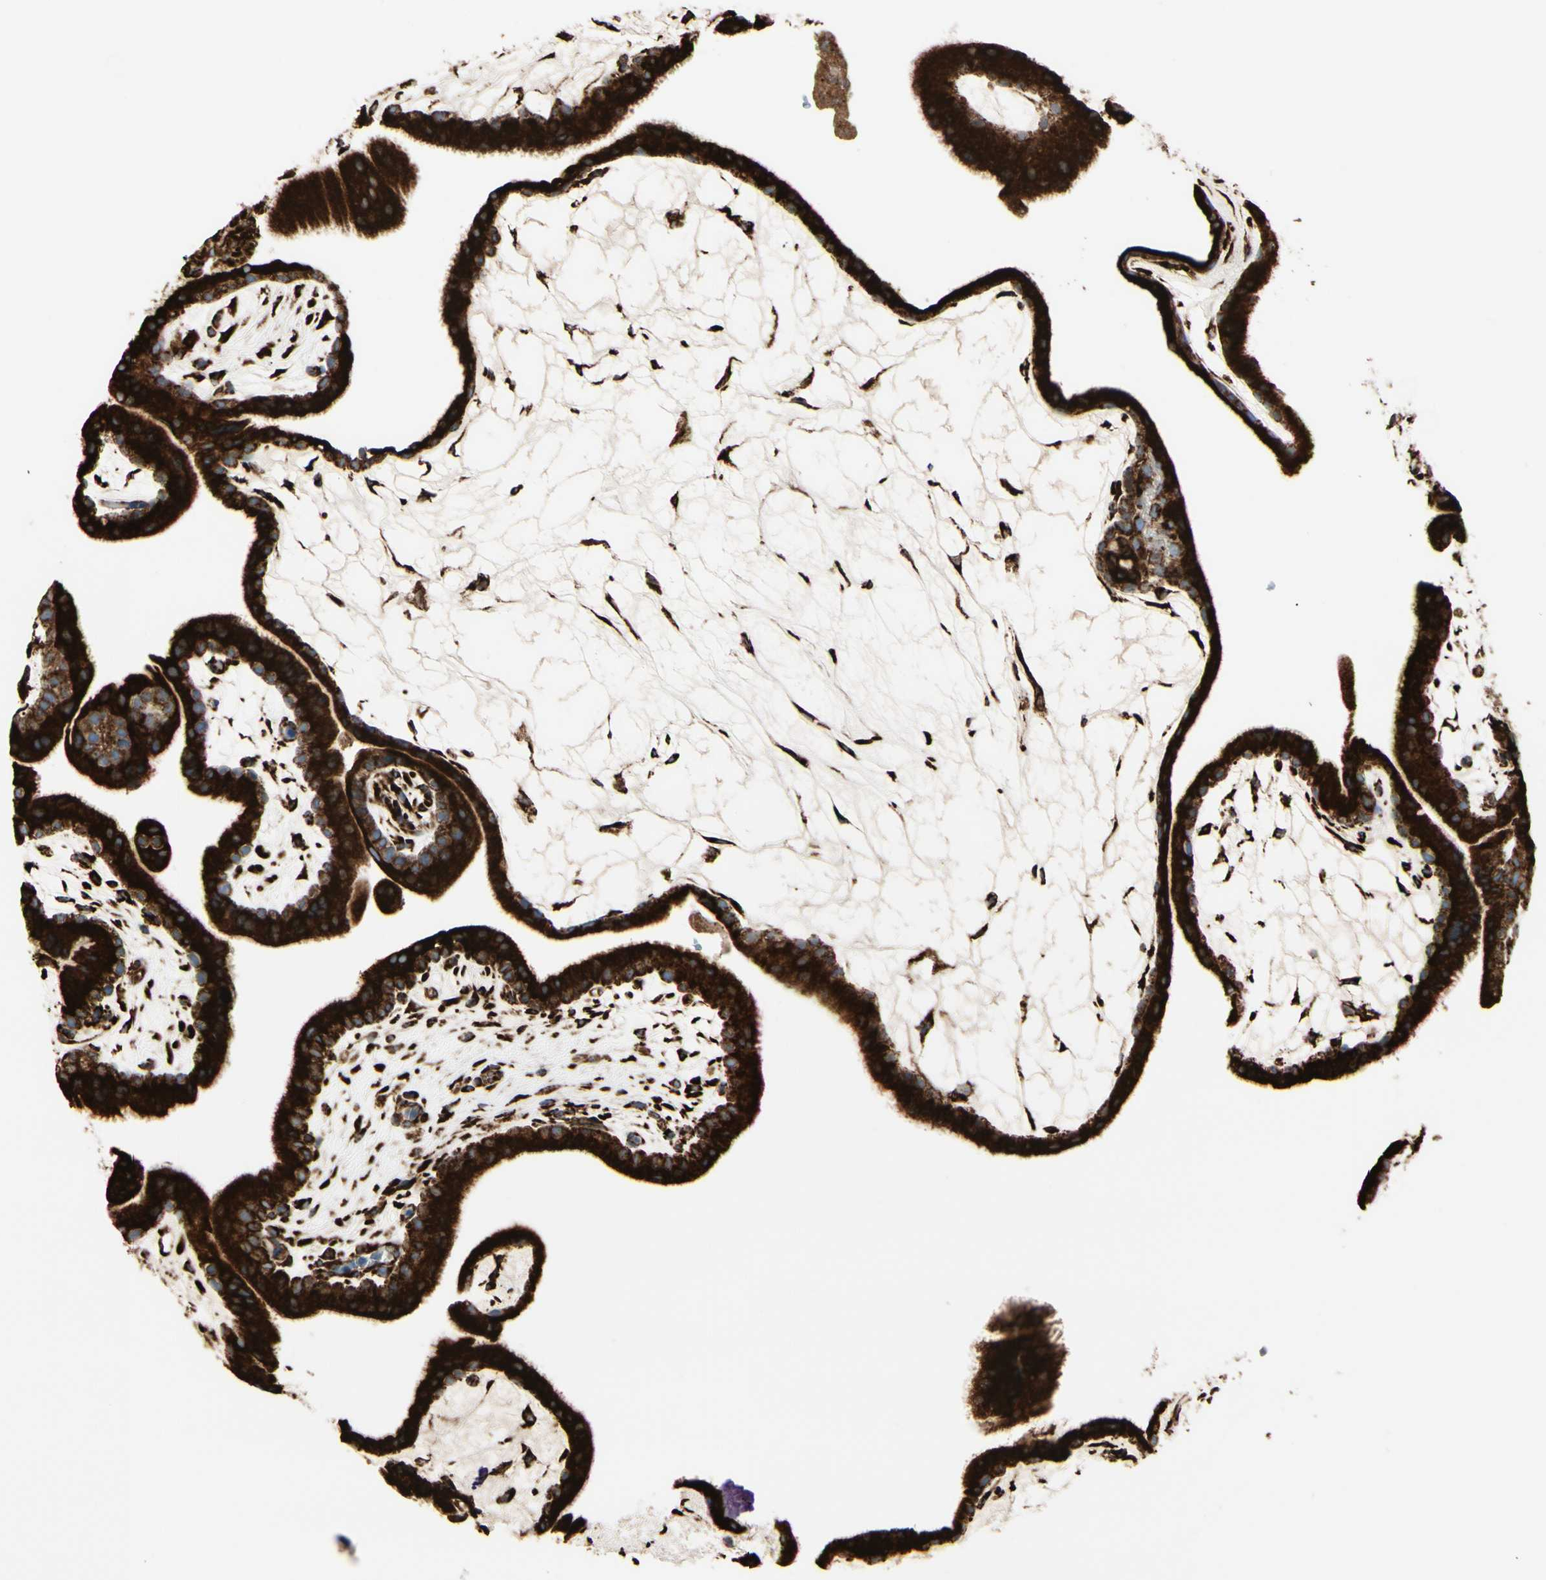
{"staining": {"intensity": "strong", "quantity": ">75%", "location": "cytoplasmic/membranous"}, "tissue": "placenta", "cell_type": "Decidual cells", "image_type": "normal", "snomed": [{"axis": "morphology", "description": "Normal tissue, NOS"}, {"axis": "topography", "description": "Placenta"}], "caption": "Immunohistochemical staining of benign human placenta demonstrates strong cytoplasmic/membranous protein expression in about >75% of decidual cells.", "gene": "RRBP1", "patient": {"sex": "female", "age": 19}}